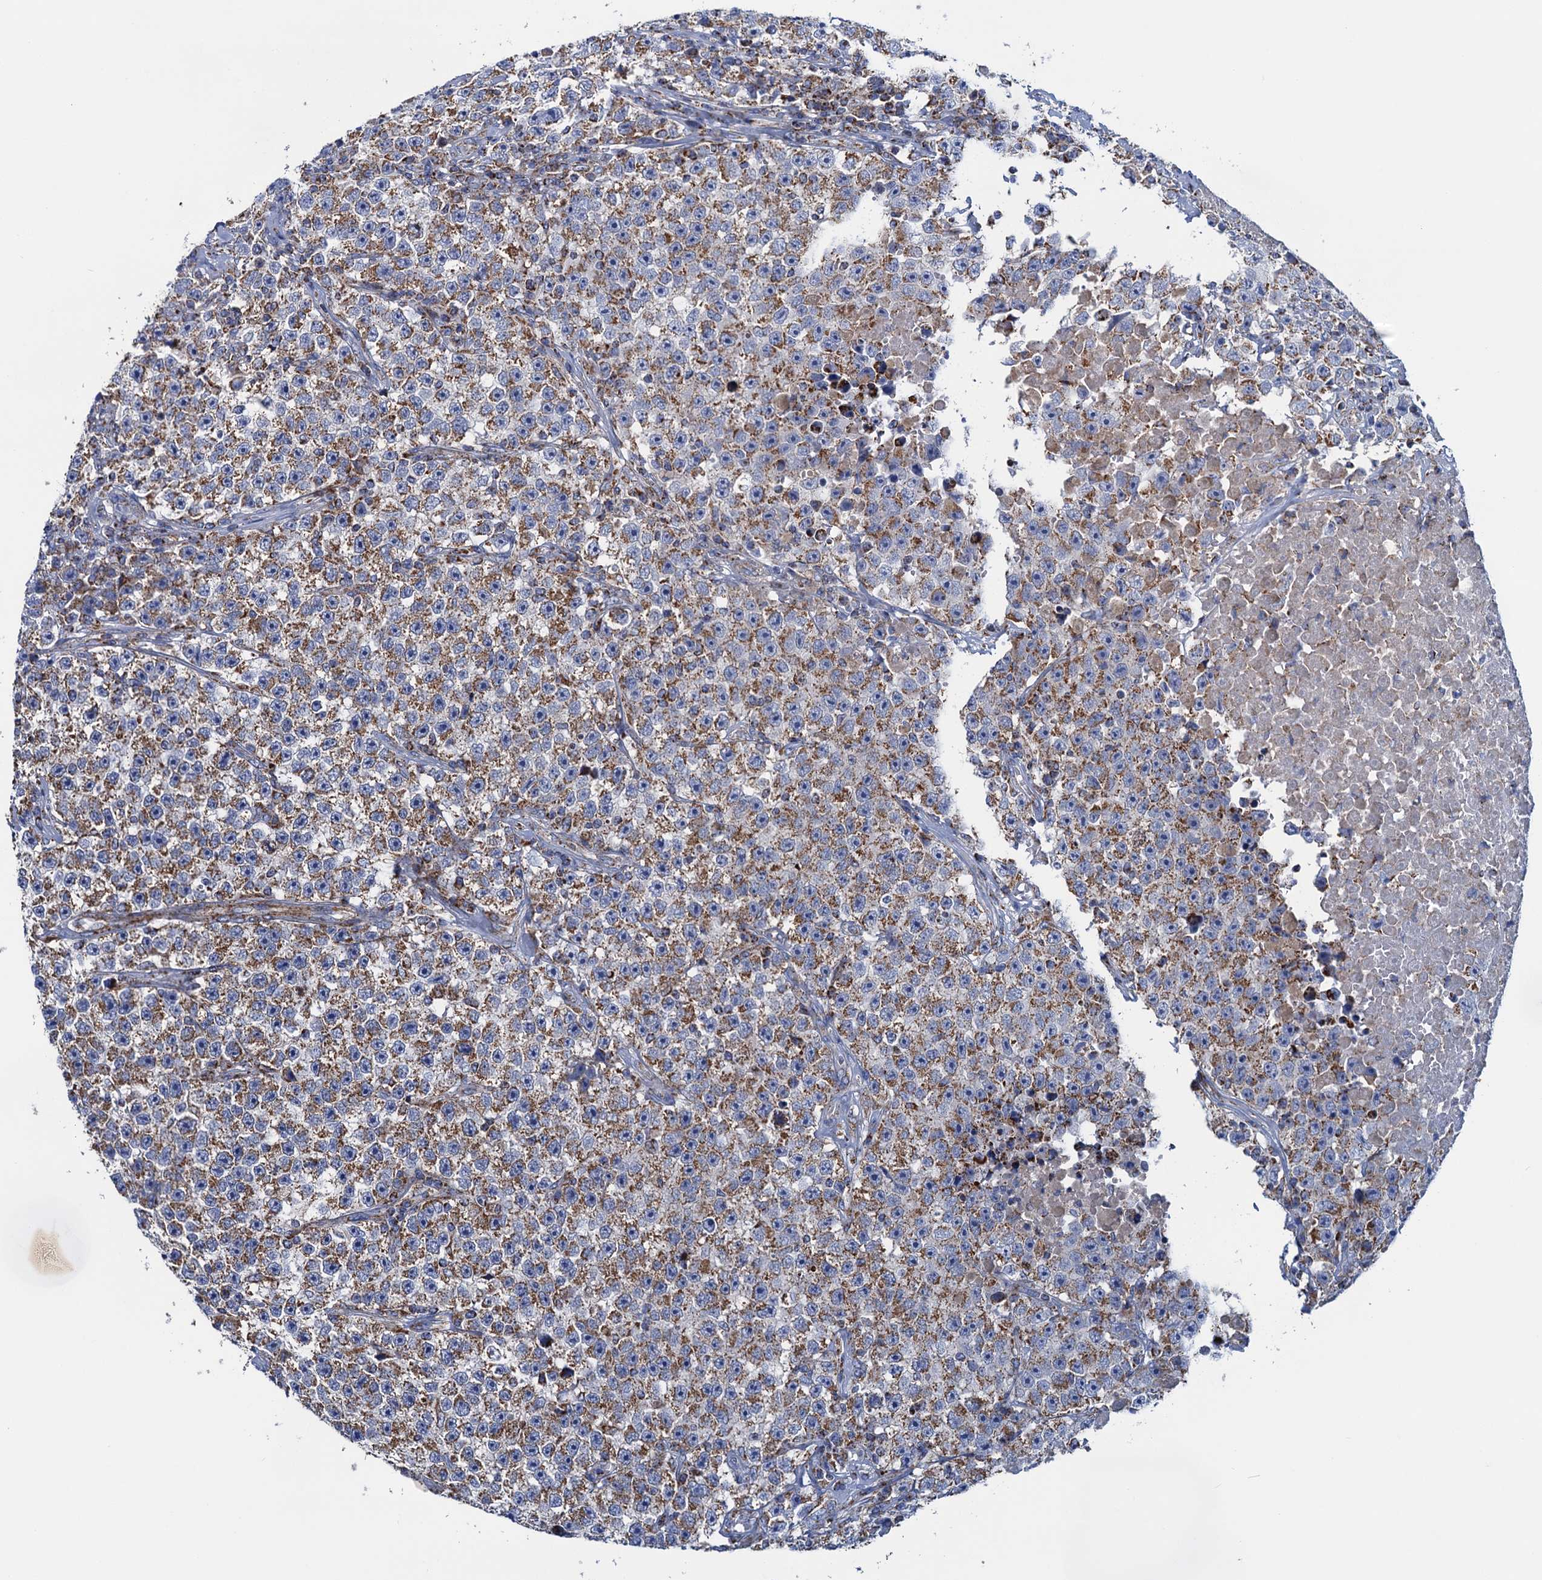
{"staining": {"intensity": "moderate", "quantity": "25%-75%", "location": "cytoplasmic/membranous"}, "tissue": "testis cancer", "cell_type": "Tumor cells", "image_type": "cancer", "snomed": [{"axis": "morphology", "description": "Seminoma, NOS"}, {"axis": "topography", "description": "Testis"}], "caption": "Testis cancer tissue demonstrates moderate cytoplasmic/membranous positivity in approximately 25%-75% of tumor cells", "gene": "GTPBP3", "patient": {"sex": "male", "age": 22}}